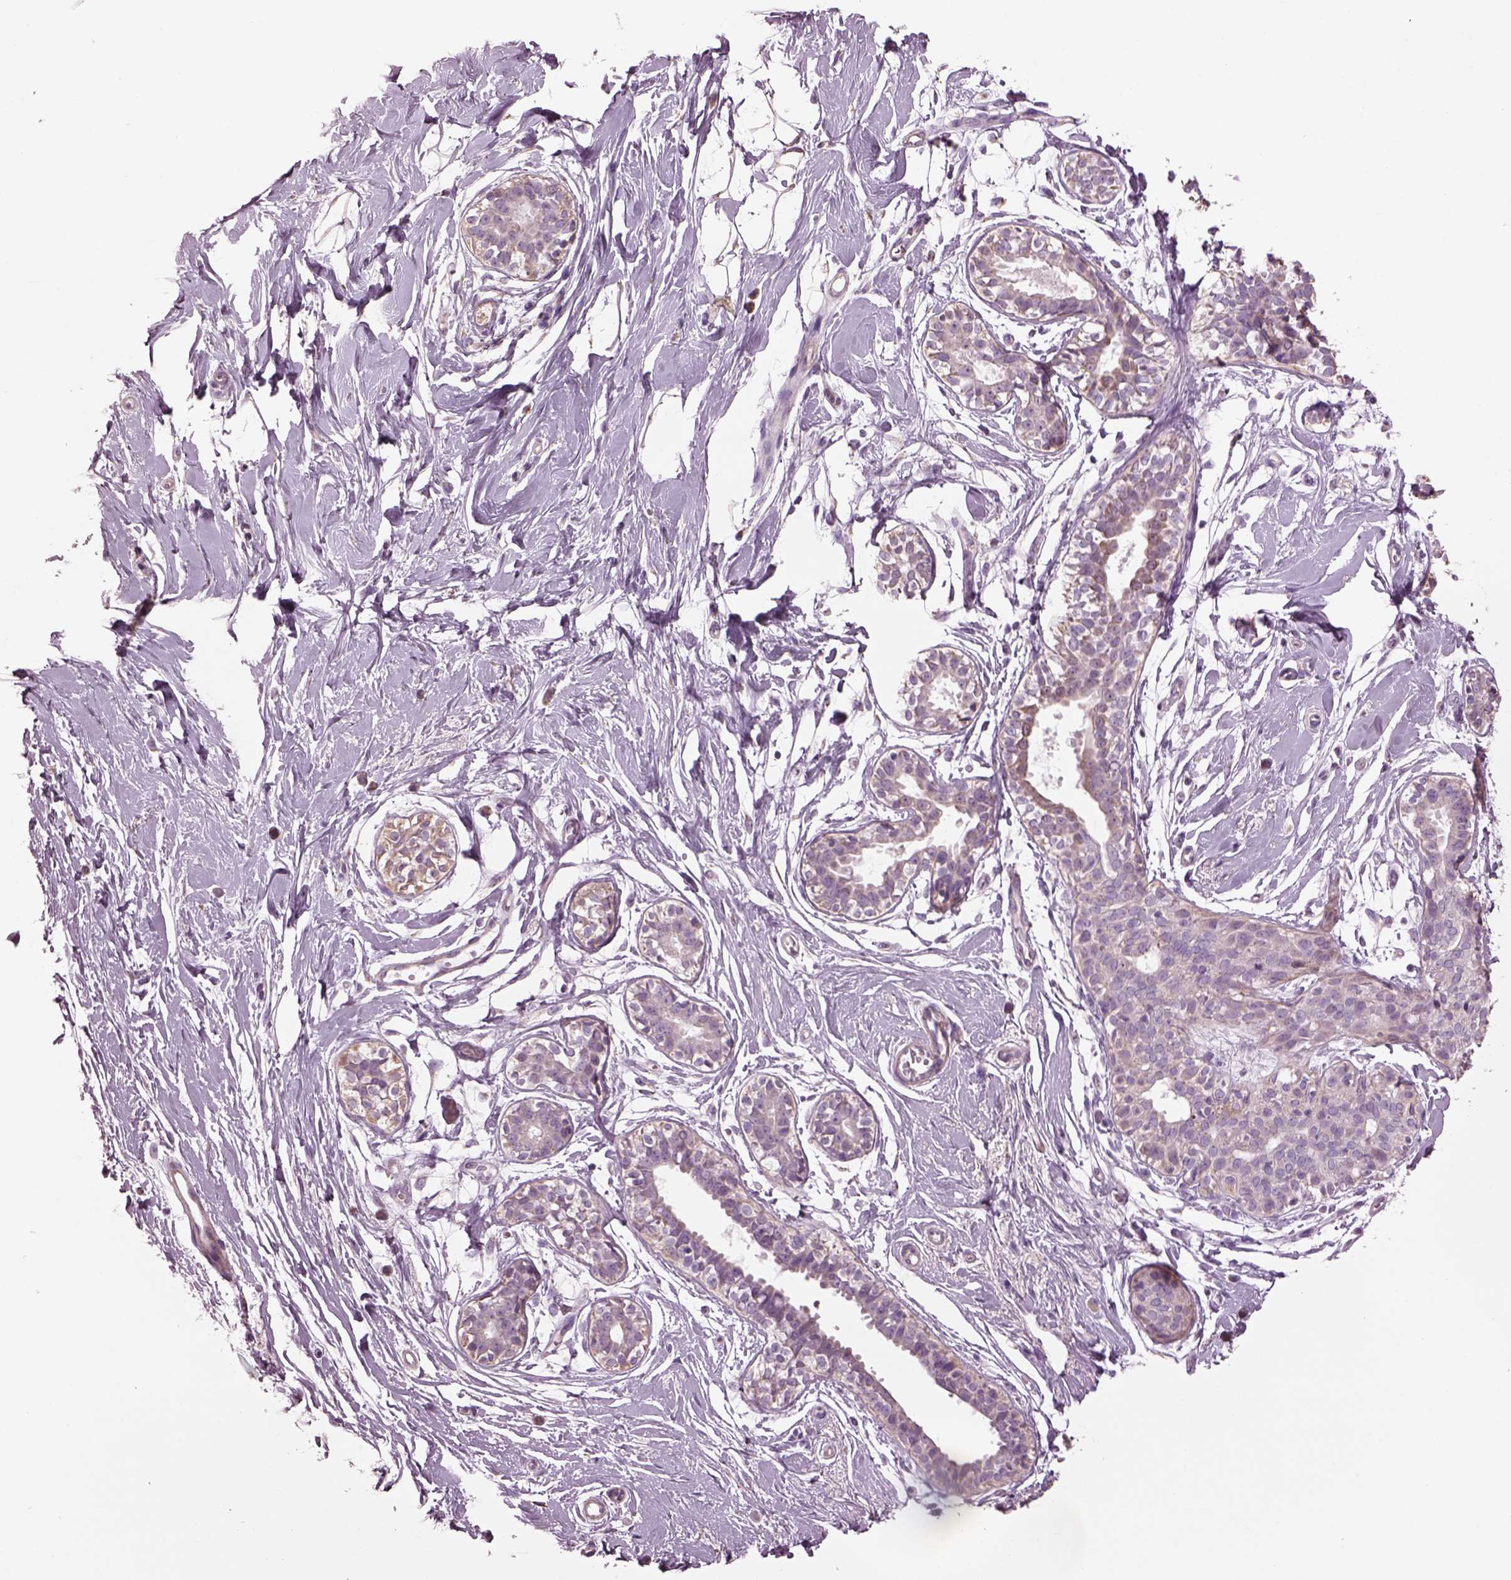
{"staining": {"intensity": "negative", "quantity": "none", "location": "none"}, "tissue": "breast", "cell_type": "Adipocytes", "image_type": "normal", "snomed": [{"axis": "morphology", "description": "Normal tissue, NOS"}, {"axis": "topography", "description": "Breast"}], "caption": "This is a micrograph of IHC staining of normal breast, which shows no positivity in adipocytes.", "gene": "SPATA7", "patient": {"sex": "female", "age": 49}}